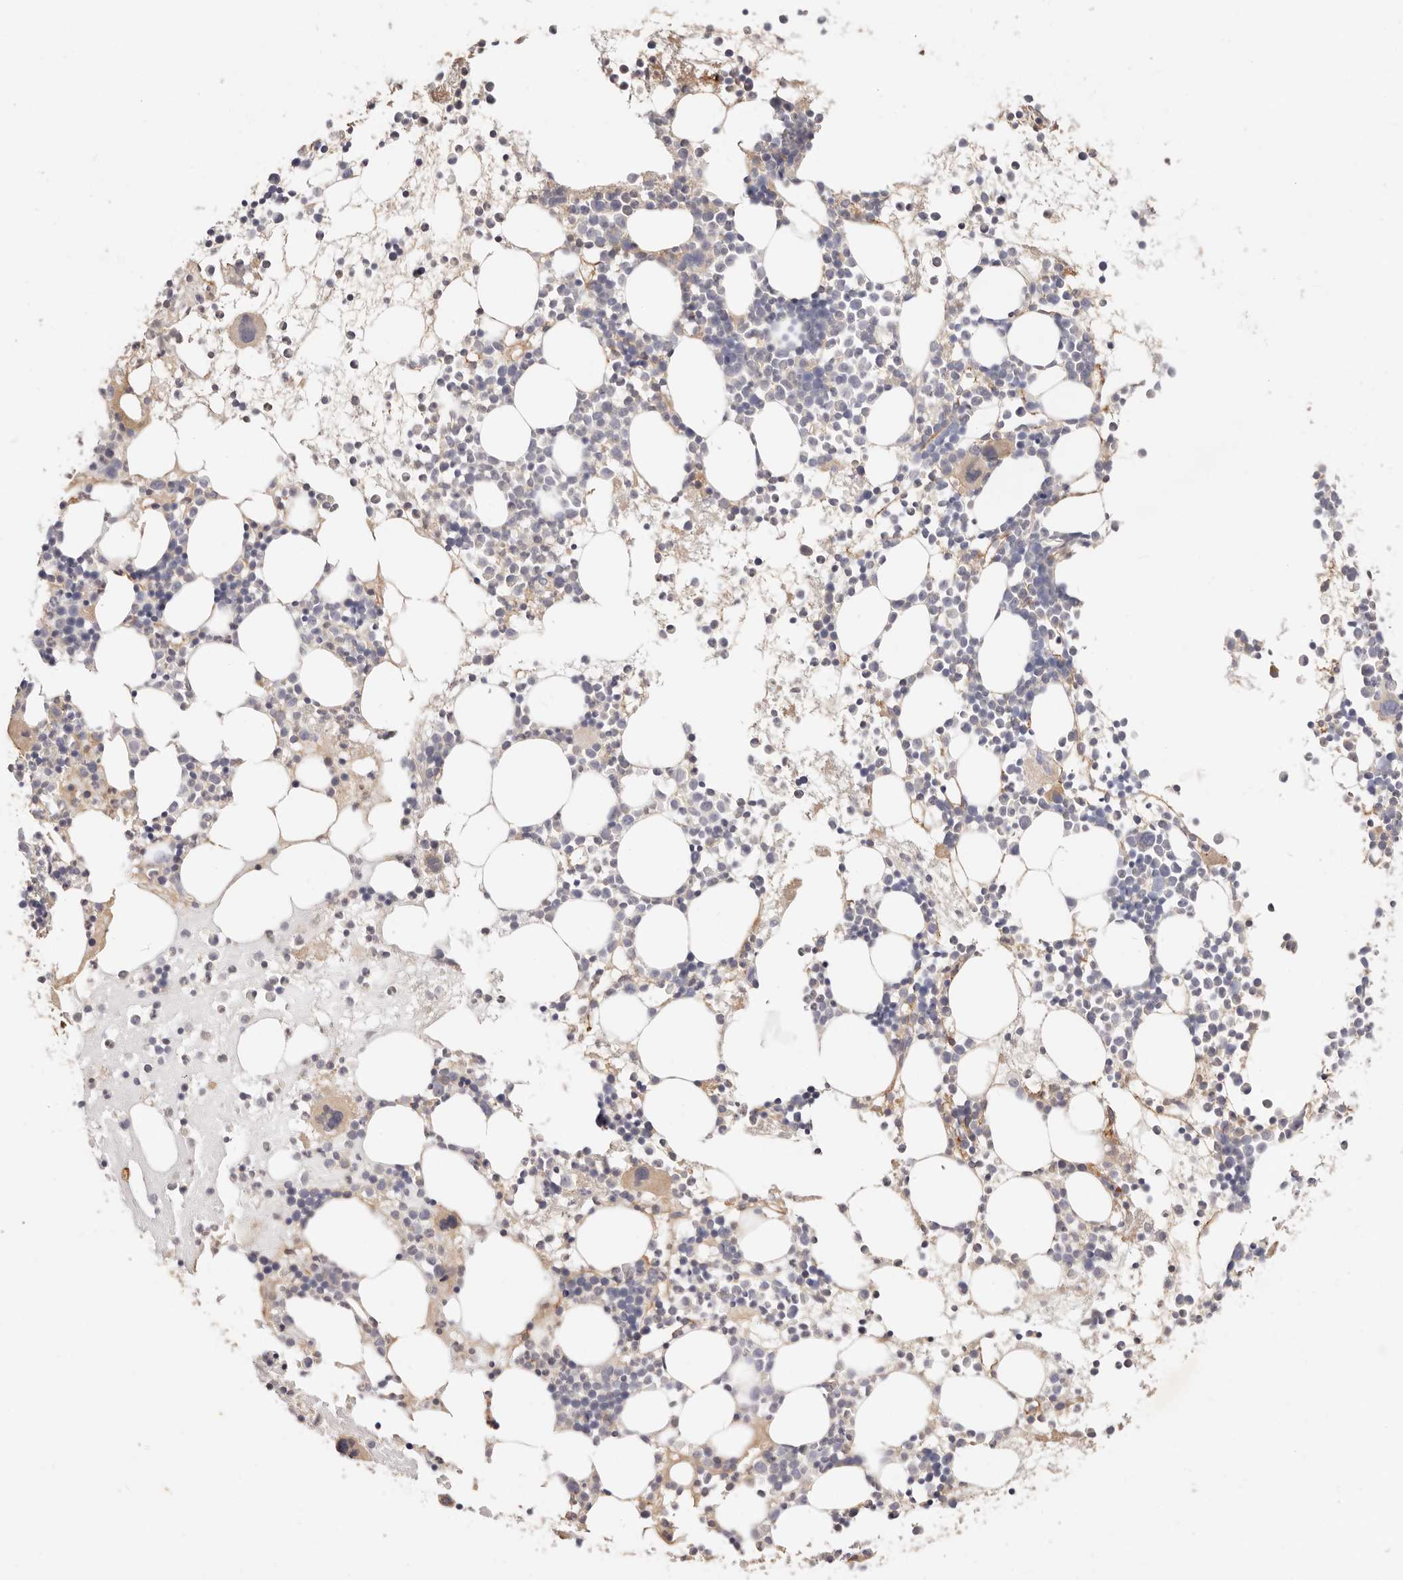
{"staining": {"intensity": "weak", "quantity": "25%-75%", "location": "cytoplasmic/membranous"}, "tissue": "bone marrow", "cell_type": "Hematopoietic cells", "image_type": "normal", "snomed": [{"axis": "morphology", "description": "Normal tissue, NOS"}, {"axis": "topography", "description": "Bone marrow"}], "caption": "Normal bone marrow exhibits weak cytoplasmic/membranous staining in about 25%-75% of hematopoietic cells, visualized by immunohistochemistry.", "gene": "CXADR", "patient": {"sex": "female", "age": 57}}